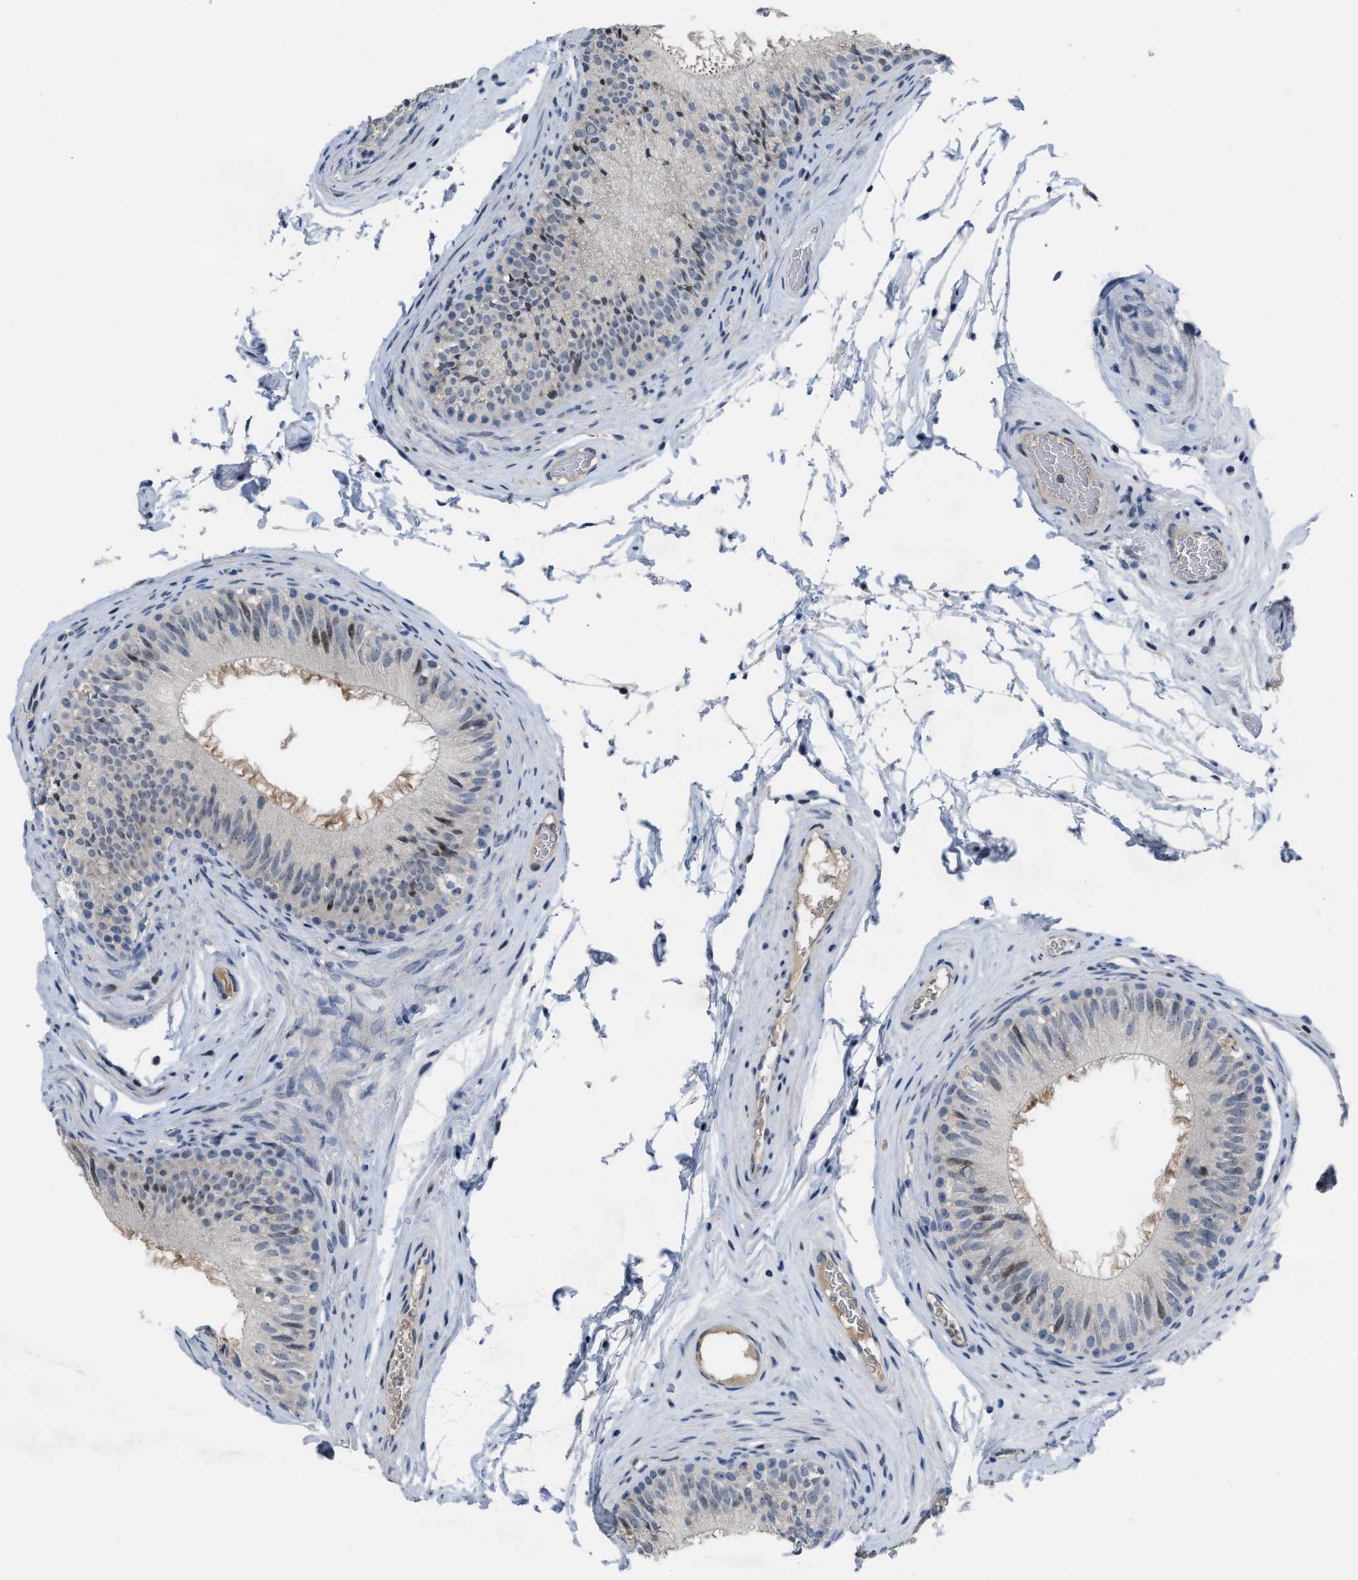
{"staining": {"intensity": "strong", "quantity": "25%-75%", "location": "cytoplasmic/membranous,nuclear"}, "tissue": "epididymis", "cell_type": "Glandular cells", "image_type": "normal", "snomed": [{"axis": "morphology", "description": "Normal tissue, NOS"}, {"axis": "topography", "description": "Testis"}, {"axis": "topography", "description": "Epididymis"}], "caption": "Normal epididymis was stained to show a protein in brown. There is high levels of strong cytoplasmic/membranous,nuclear positivity in about 25%-75% of glandular cells. (DAB (3,3'-diaminobenzidine) IHC with brightfield microscopy, high magnification).", "gene": "SETDB1", "patient": {"sex": "male", "age": 36}}